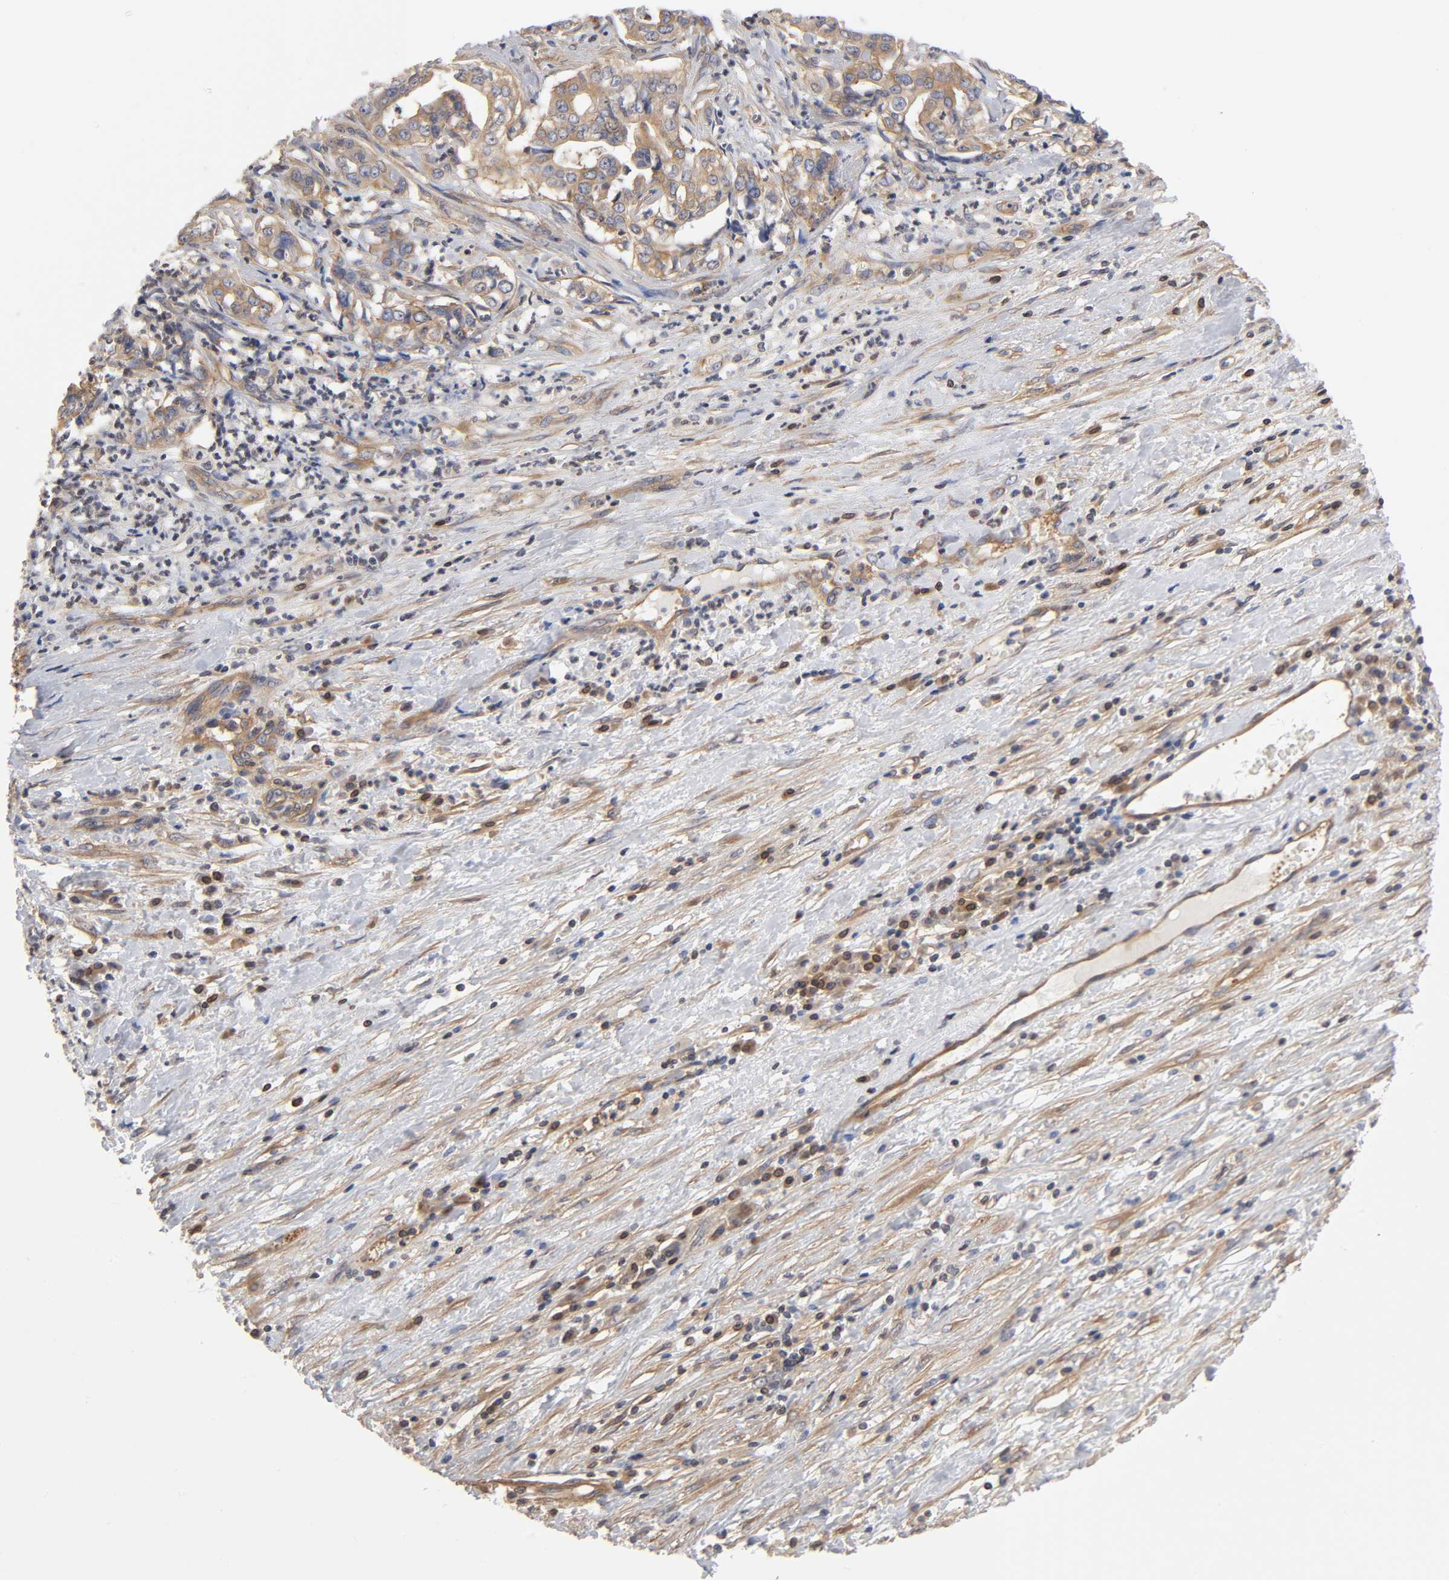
{"staining": {"intensity": "moderate", "quantity": ">75%", "location": "cytoplasmic/membranous"}, "tissue": "liver cancer", "cell_type": "Tumor cells", "image_type": "cancer", "snomed": [{"axis": "morphology", "description": "Cholangiocarcinoma"}, {"axis": "topography", "description": "Liver"}], "caption": "A micrograph of liver cancer (cholangiocarcinoma) stained for a protein shows moderate cytoplasmic/membranous brown staining in tumor cells.", "gene": "STRN3", "patient": {"sex": "female", "age": 61}}